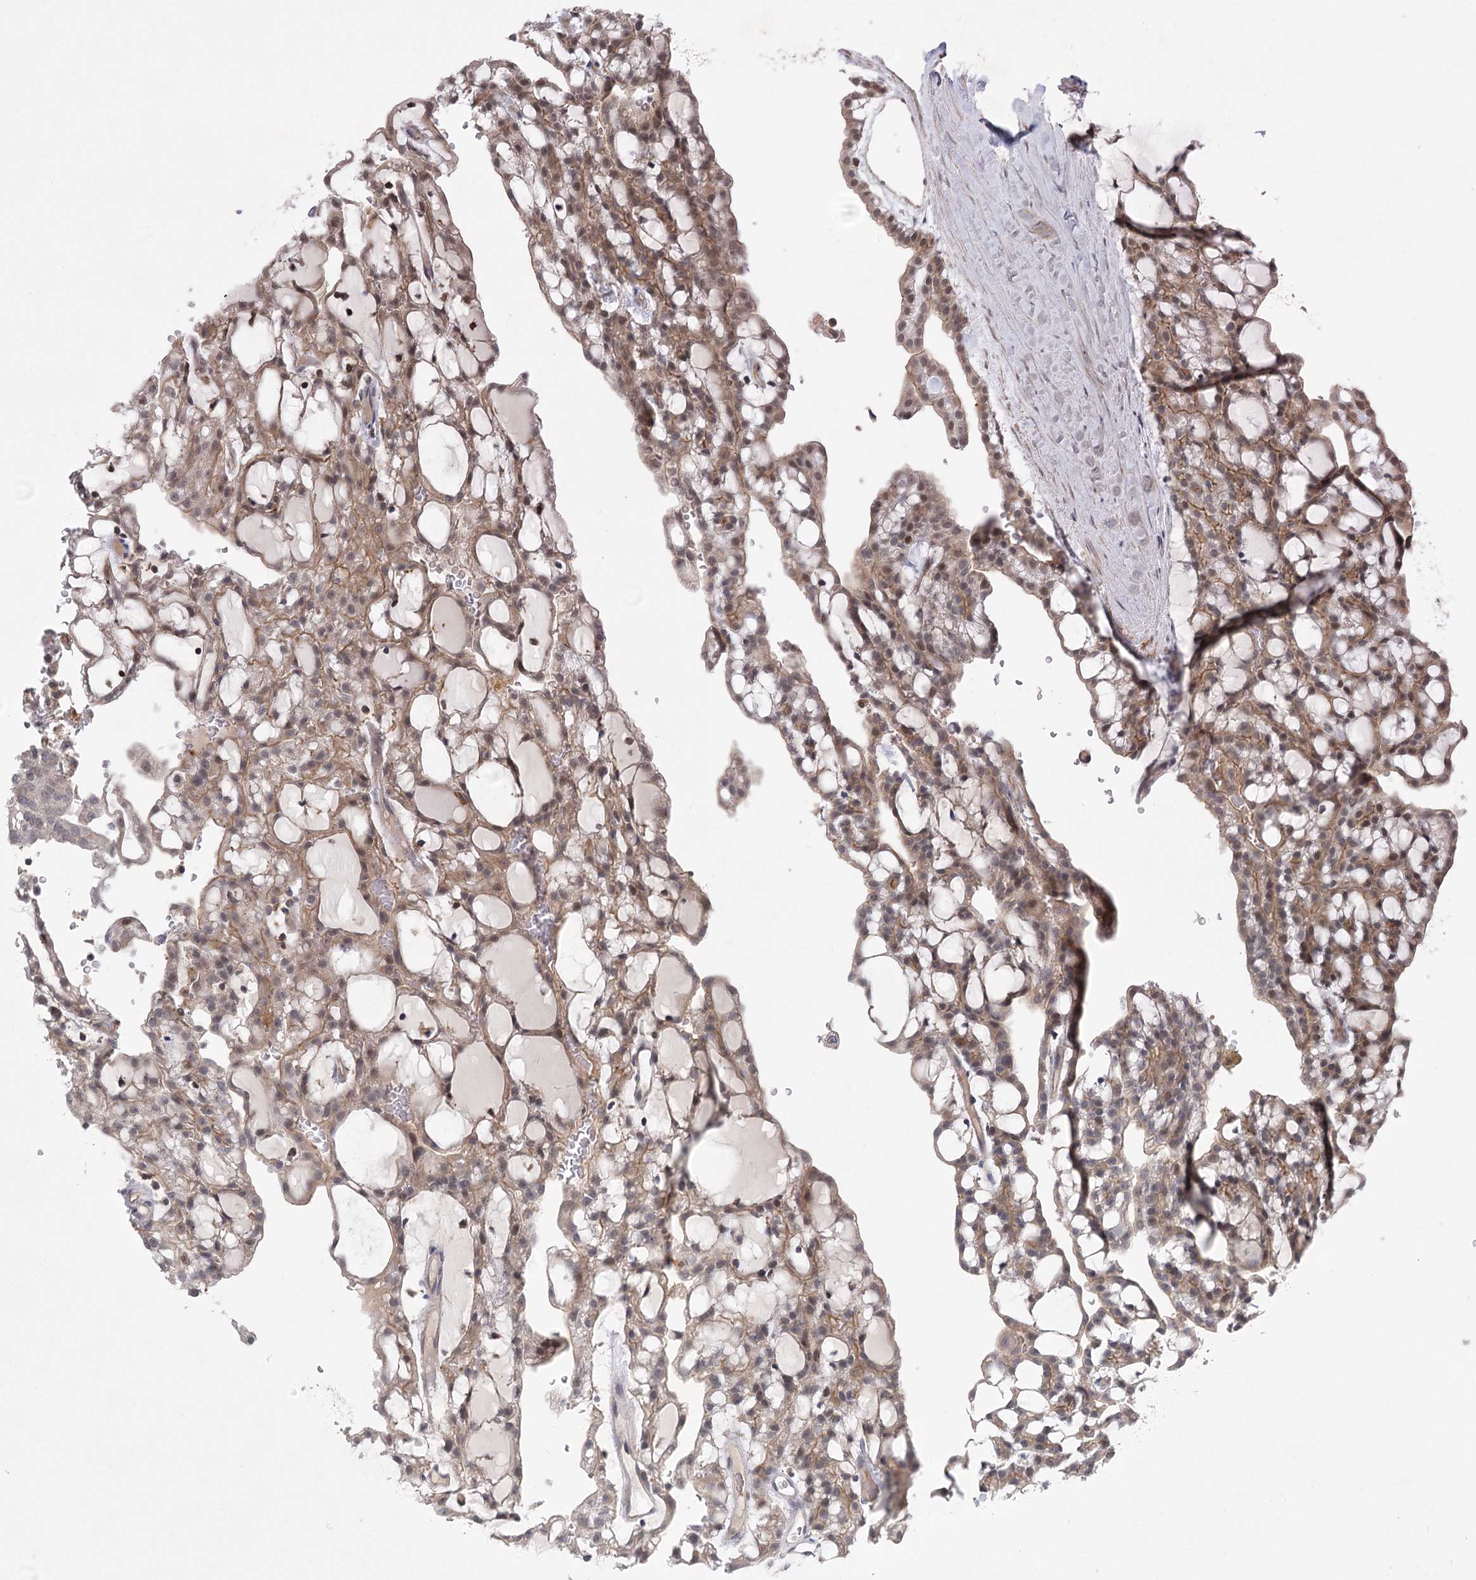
{"staining": {"intensity": "moderate", "quantity": ">75%", "location": "cytoplasmic/membranous"}, "tissue": "renal cancer", "cell_type": "Tumor cells", "image_type": "cancer", "snomed": [{"axis": "morphology", "description": "Adenocarcinoma, NOS"}, {"axis": "topography", "description": "Kidney"}], "caption": "Protein expression analysis of human adenocarcinoma (renal) reveals moderate cytoplasmic/membranous staining in about >75% of tumor cells.", "gene": "MEPE", "patient": {"sex": "male", "age": 63}}